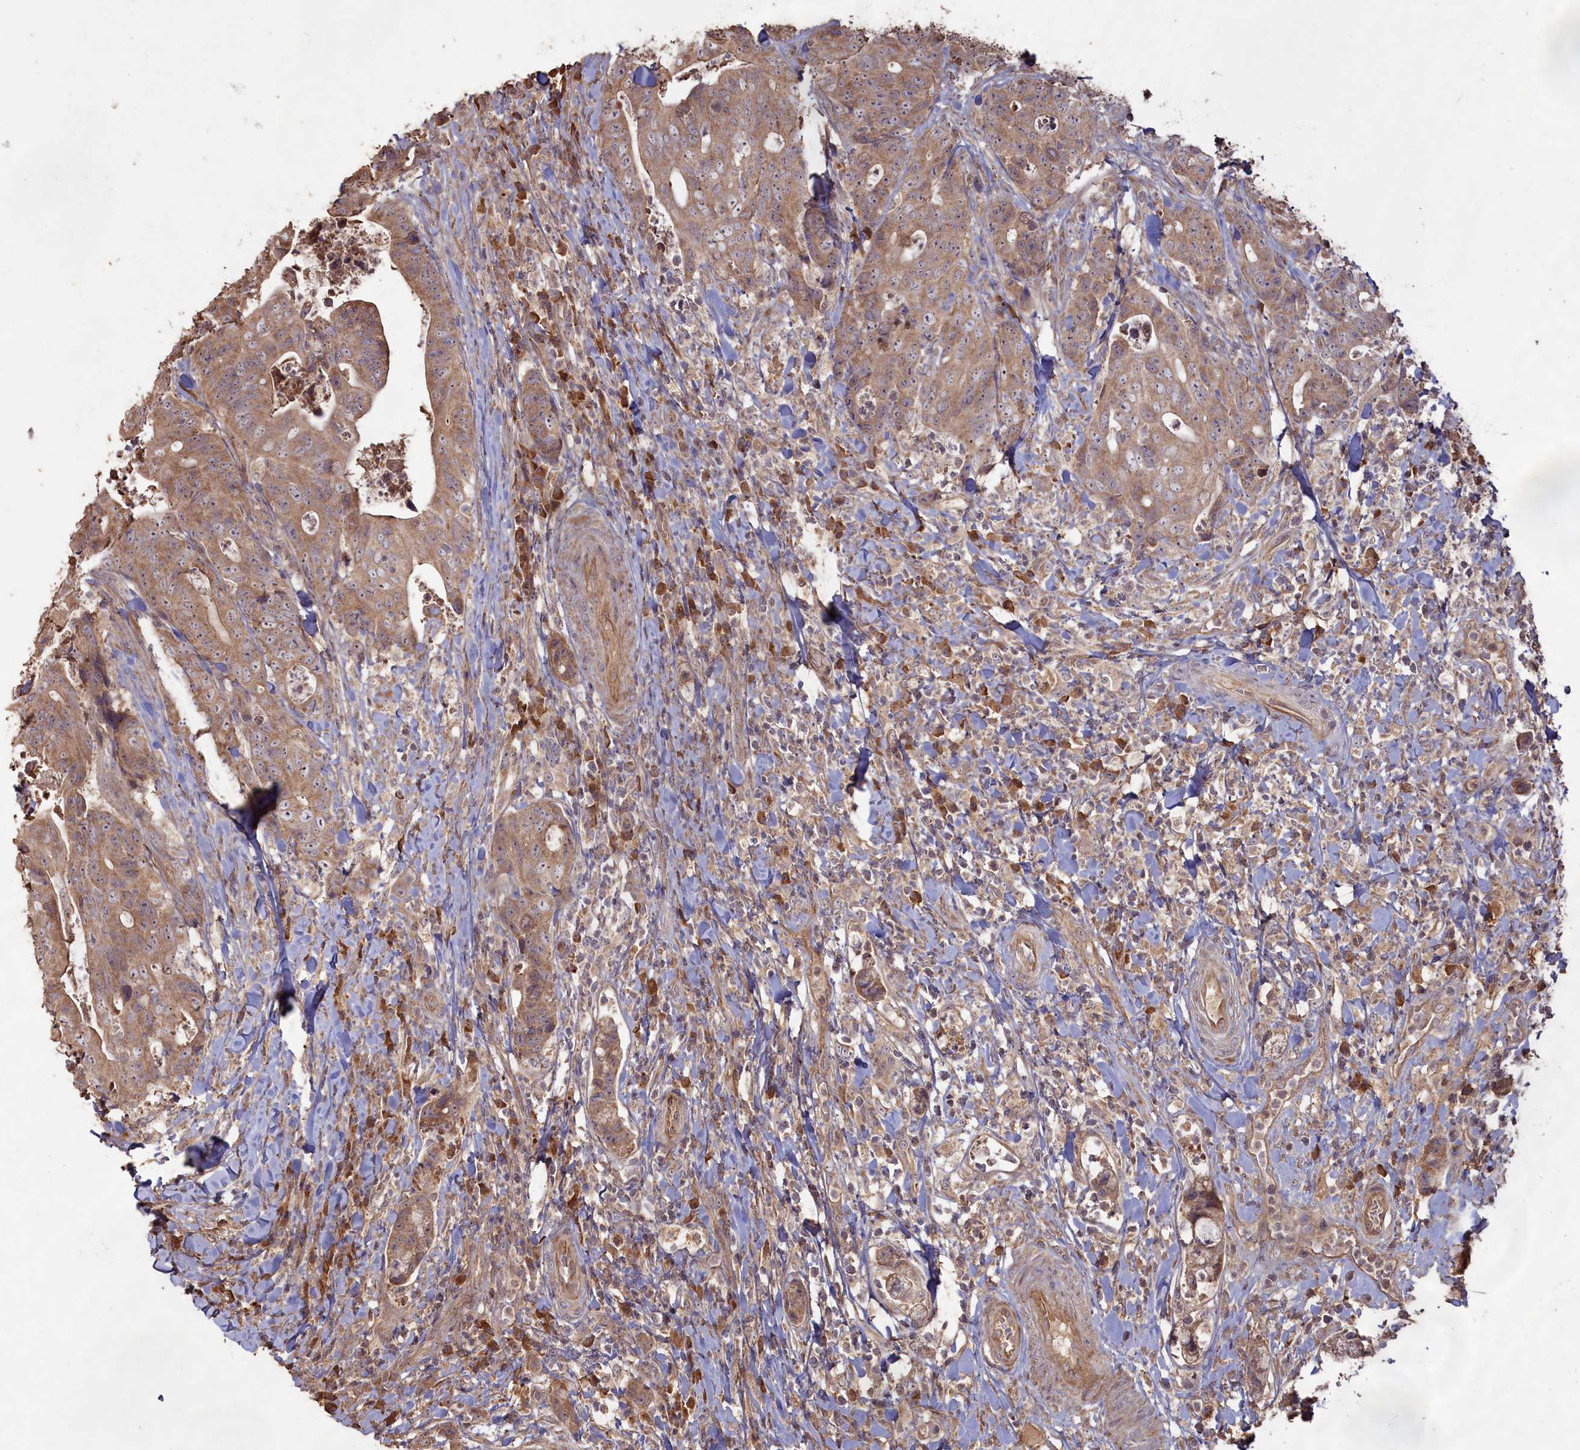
{"staining": {"intensity": "weak", "quantity": ">75%", "location": "cytoplasmic/membranous"}, "tissue": "colorectal cancer", "cell_type": "Tumor cells", "image_type": "cancer", "snomed": [{"axis": "morphology", "description": "Adenocarcinoma, NOS"}, {"axis": "topography", "description": "Colon"}], "caption": "Tumor cells exhibit low levels of weak cytoplasmic/membranous staining in approximately >75% of cells in human colorectal cancer.", "gene": "LAYN", "patient": {"sex": "female", "age": 82}}